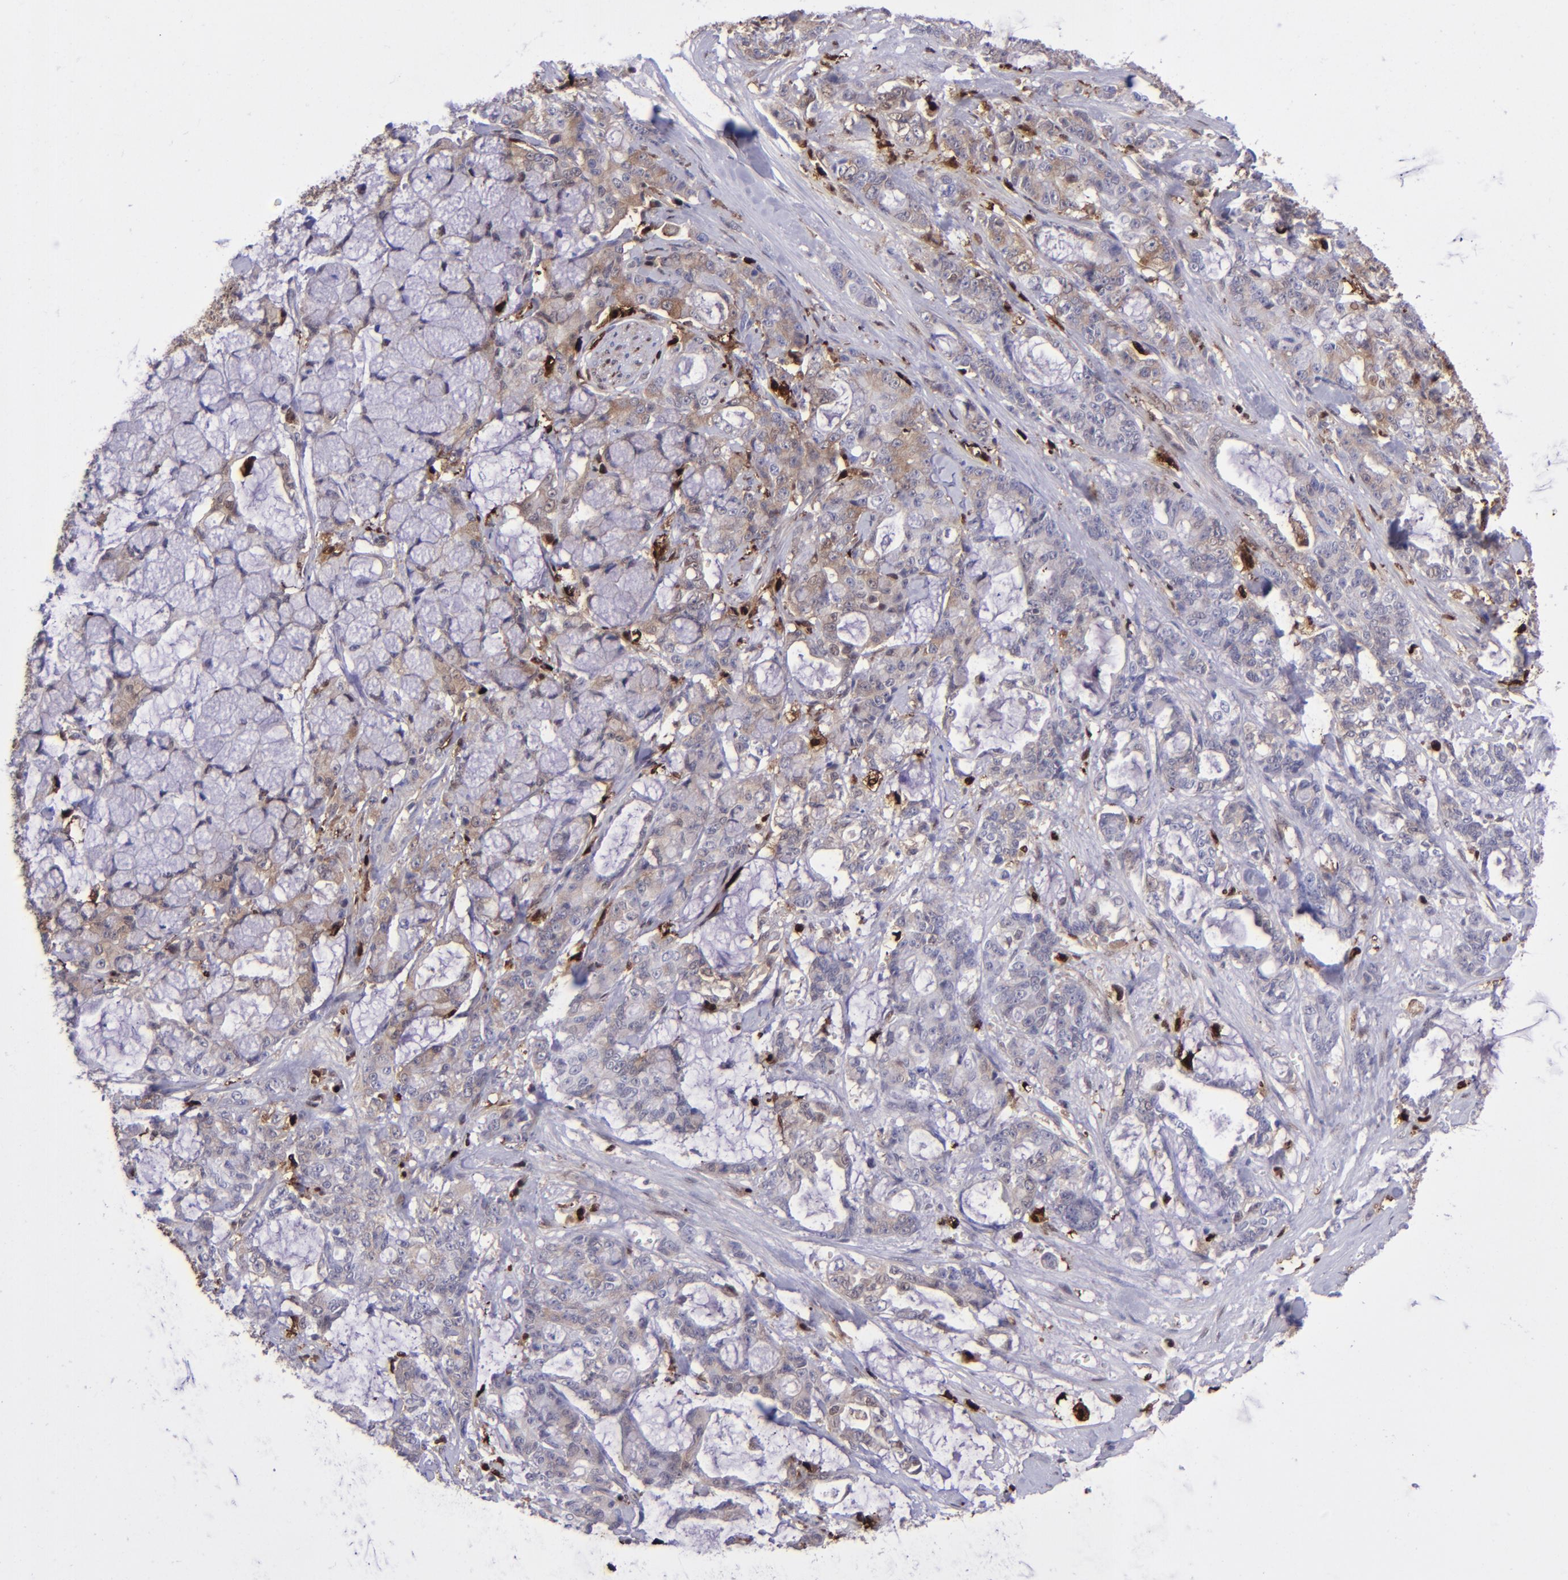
{"staining": {"intensity": "weak", "quantity": ">75%", "location": "cytoplasmic/membranous"}, "tissue": "pancreatic cancer", "cell_type": "Tumor cells", "image_type": "cancer", "snomed": [{"axis": "morphology", "description": "Adenocarcinoma, NOS"}, {"axis": "topography", "description": "Pancreas"}], "caption": "Weak cytoplasmic/membranous protein expression is identified in about >75% of tumor cells in pancreatic adenocarcinoma.", "gene": "TYMP", "patient": {"sex": "female", "age": 73}}